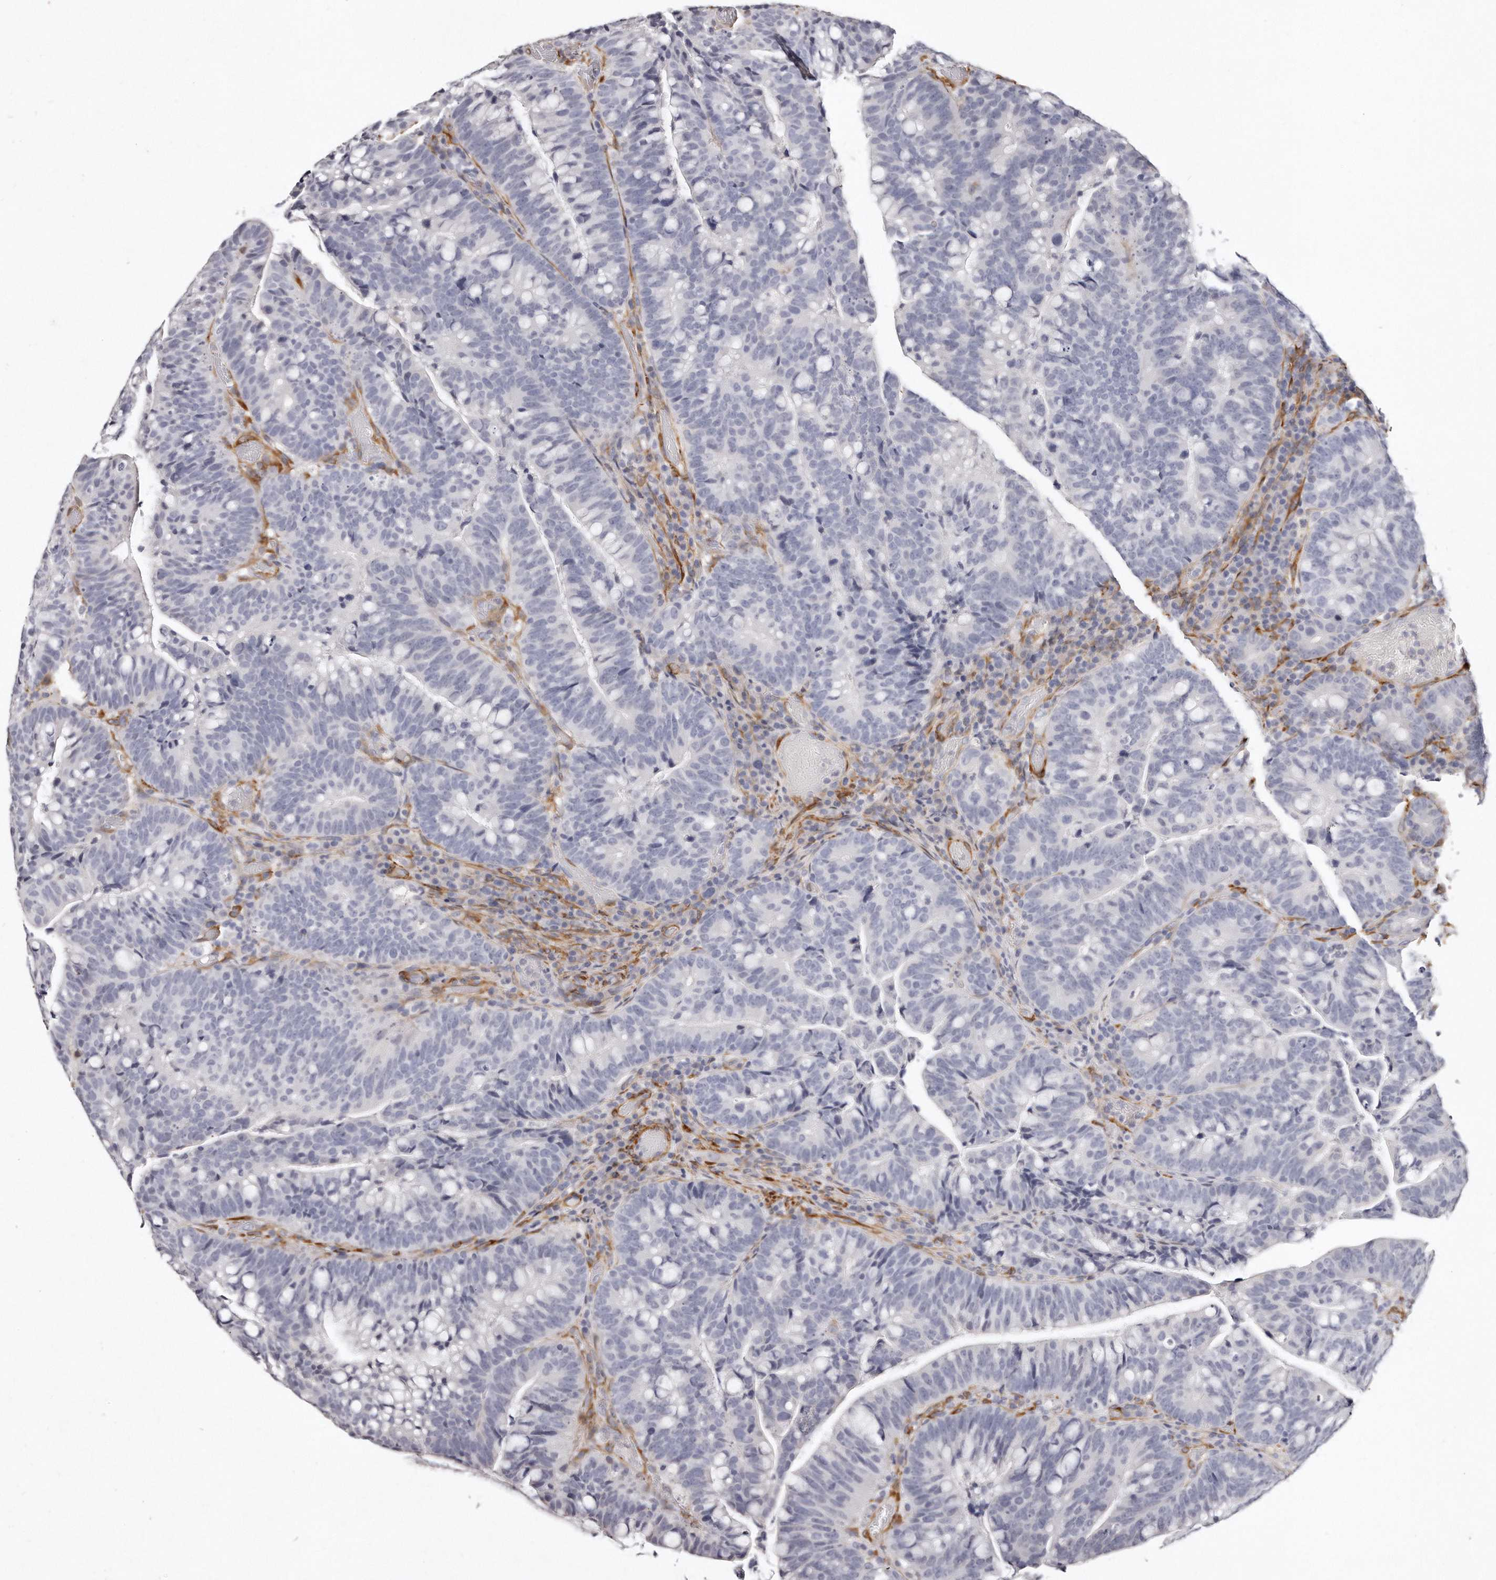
{"staining": {"intensity": "negative", "quantity": "none", "location": "none"}, "tissue": "colorectal cancer", "cell_type": "Tumor cells", "image_type": "cancer", "snomed": [{"axis": "morphology", "description": "Adenocarcinoma, NOS"}, {"axis": "topography", "description": "Colon"}], "caption": "Colorectal cancer was stained to show a protein in brown. There is no significant expression in tumor cells. (DAB (3,3'-diaminobenzidine) immunohistochemistry (IHC), high magnification).", "gene": "LMOD1", "patient": {"sex": "female", "age": 66}}